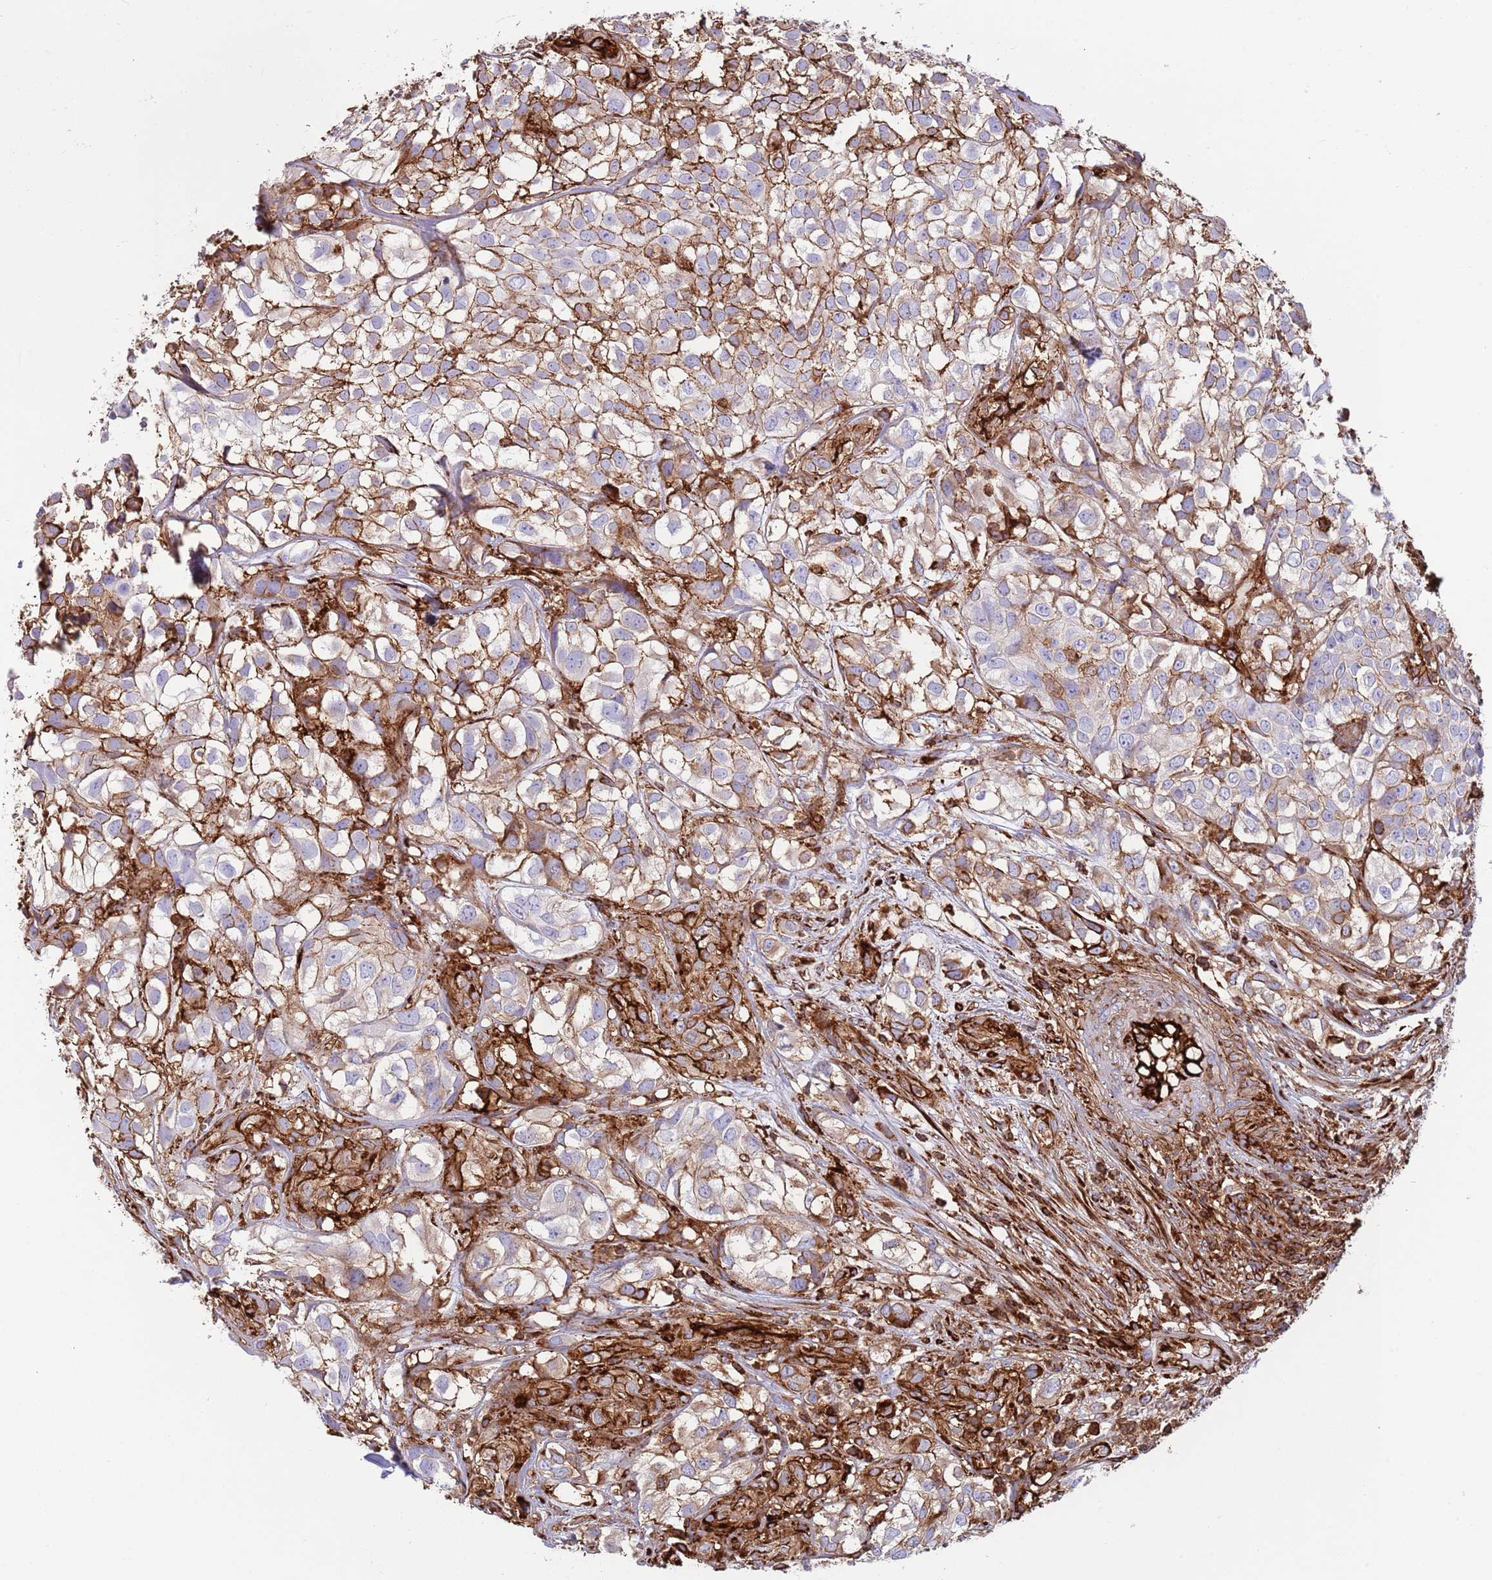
{"staining": {"intensity": "strong", "quantity": "25%-75%", "location": "cytoplasmic/membranous"}, "tissue": "urothelial cancer", "cell_type": "Tumor cells", "image_type": "cancer", "snomed": [{"axis": "morphology", "description": "Urothelial carcinoma, High grade"}, {"axis": "topography", "description": "Urinary bladder"}], "caption": "Immunohistochemical staining of urothelial carcinoma (high-grade) exhibits high levels of strong cytoplasmic/membranous positivity in approximately 25%-75% of tumor cells.", "gene": "KBTBD7", "patient": {"sex": "male", "age": 56}}